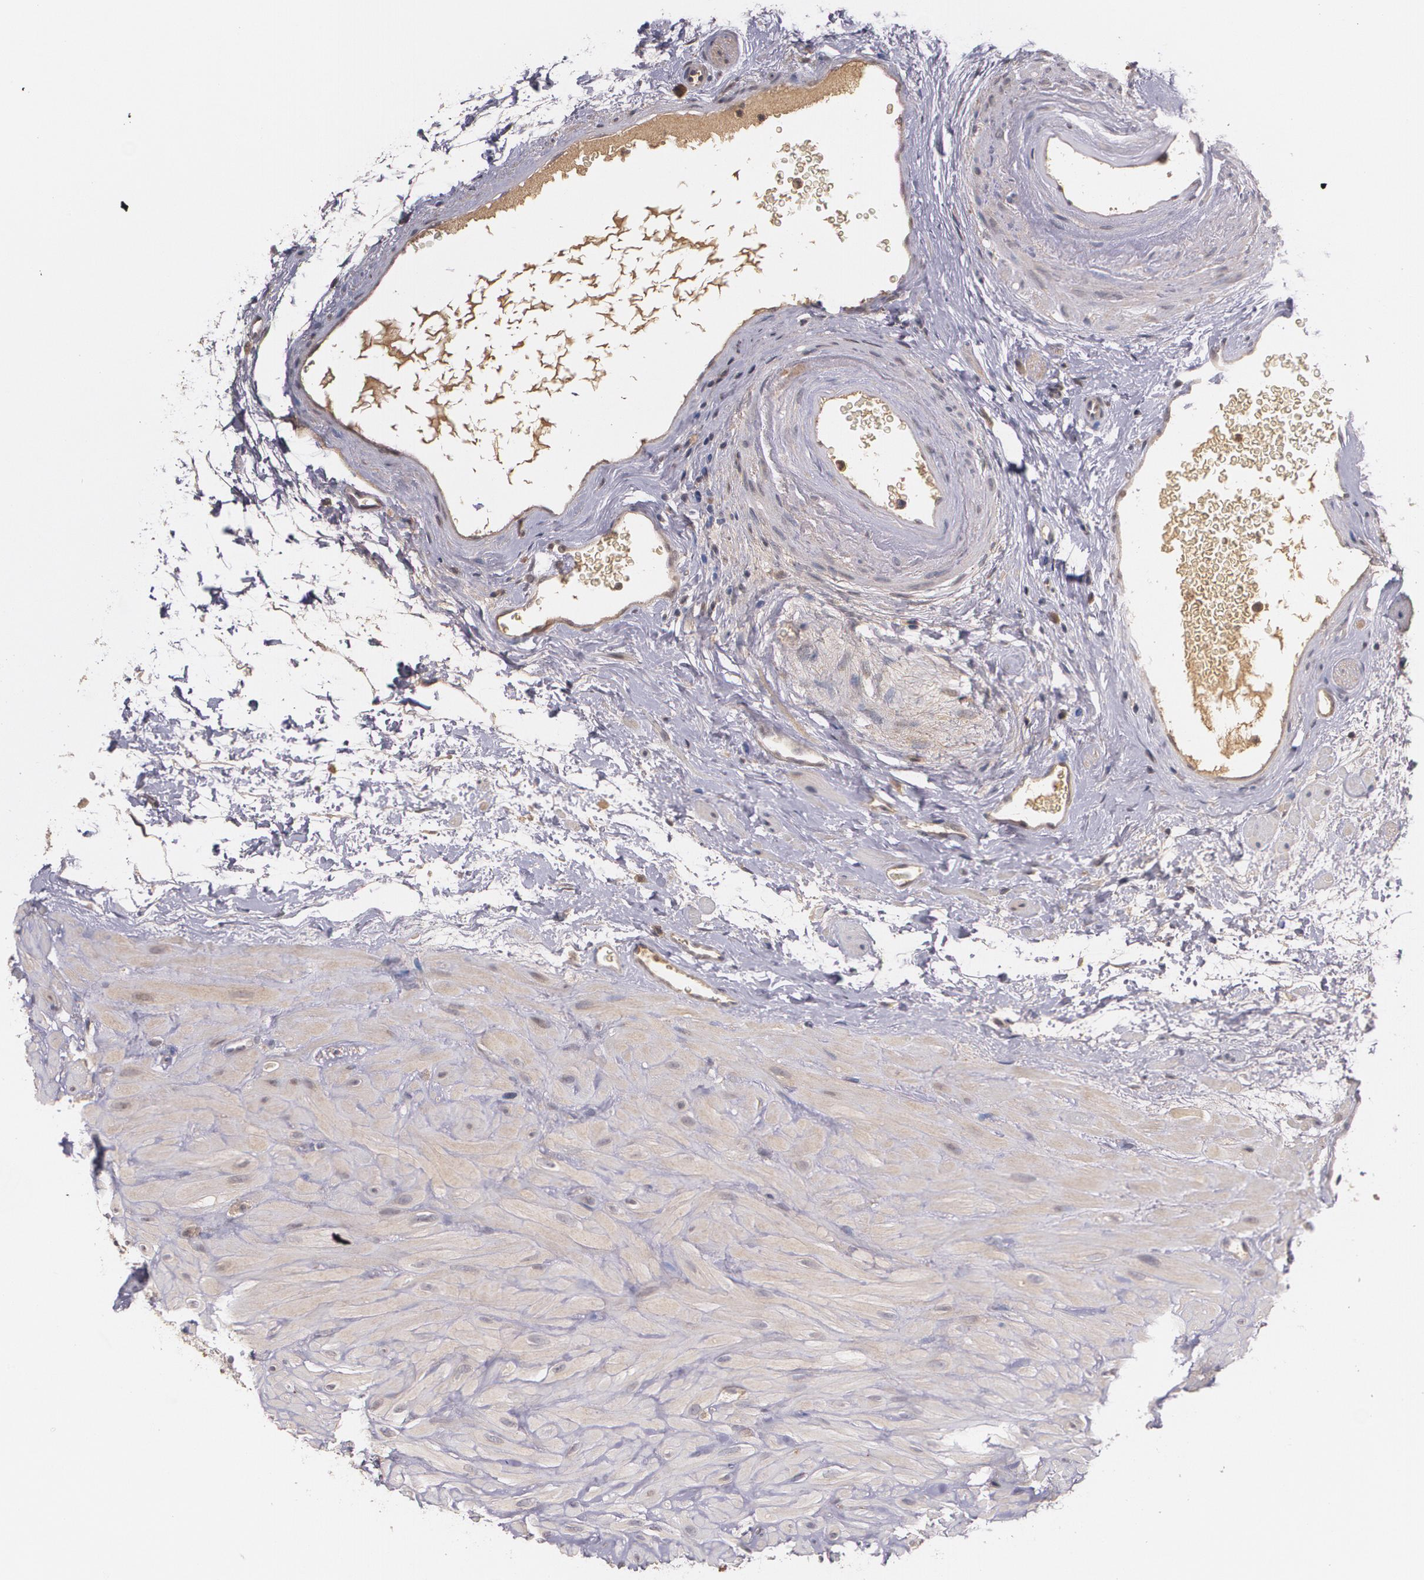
{"staining": {"intensity": "moderate", "quantity": ">75%", "location": "cytoplasmic/membranous"}, "tissue": "seminal vesicle", "cell_type": "Glandular cells", "image_type": "normal", "snomed": [{"axis": "morphology", "description": "Normal tissue, NOS"}, {"axis": "topography", "description": "Seminal veicle"}], "caption": "This image demonstrates immunohistochemistry staining of normal seminal vesicle, with medium moderate cytoplasmic/membranous expression in about >75% of glandular cells.", "gene": "IFNGR2", "patient": {"sex": "male", "age": 63}}